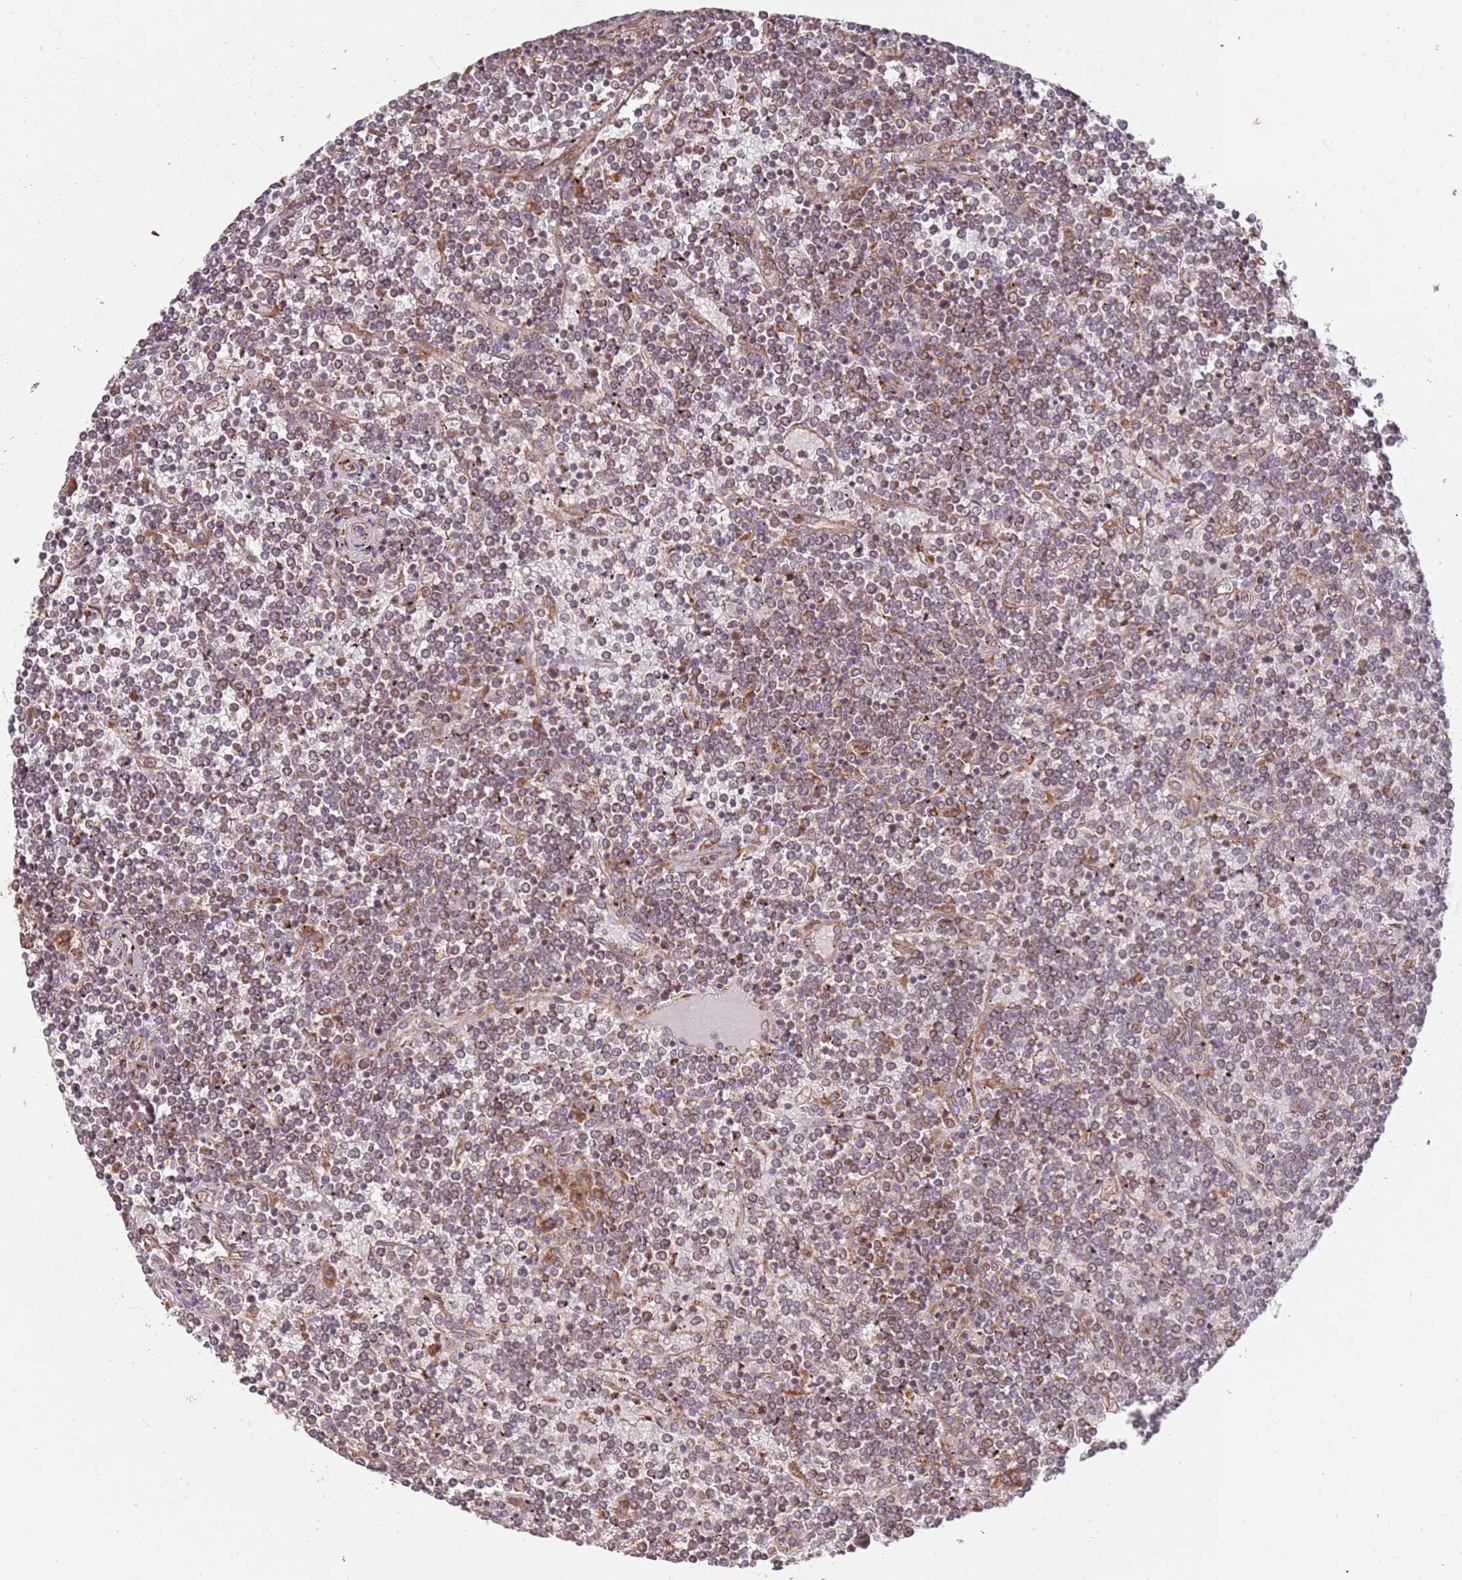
{"staining": {"intensity": "moderate", "quantity": "25%-75%", "location": "cytoplasmic/membranous"}, "tissue": "lymphoma", "cell_type": "Tumor cells", "image_type": "cancer", "snomed": [{"axis": "morphology", "description": "Malignant lymphoma, non-Hodgkin's type, Low grade"}, {"axis": "topography", "description": "Spleen"}], "caption": "Immunohistochemical staining of human malignant lymphoma, non-Hodgkin's type (low-grade) displays moderate cytoplasmic/membranous protein staining in approximately 25%-75% of tumor cells.", "gene": "ARFRP1", "patient": {"sex": "female", "age": 19}}